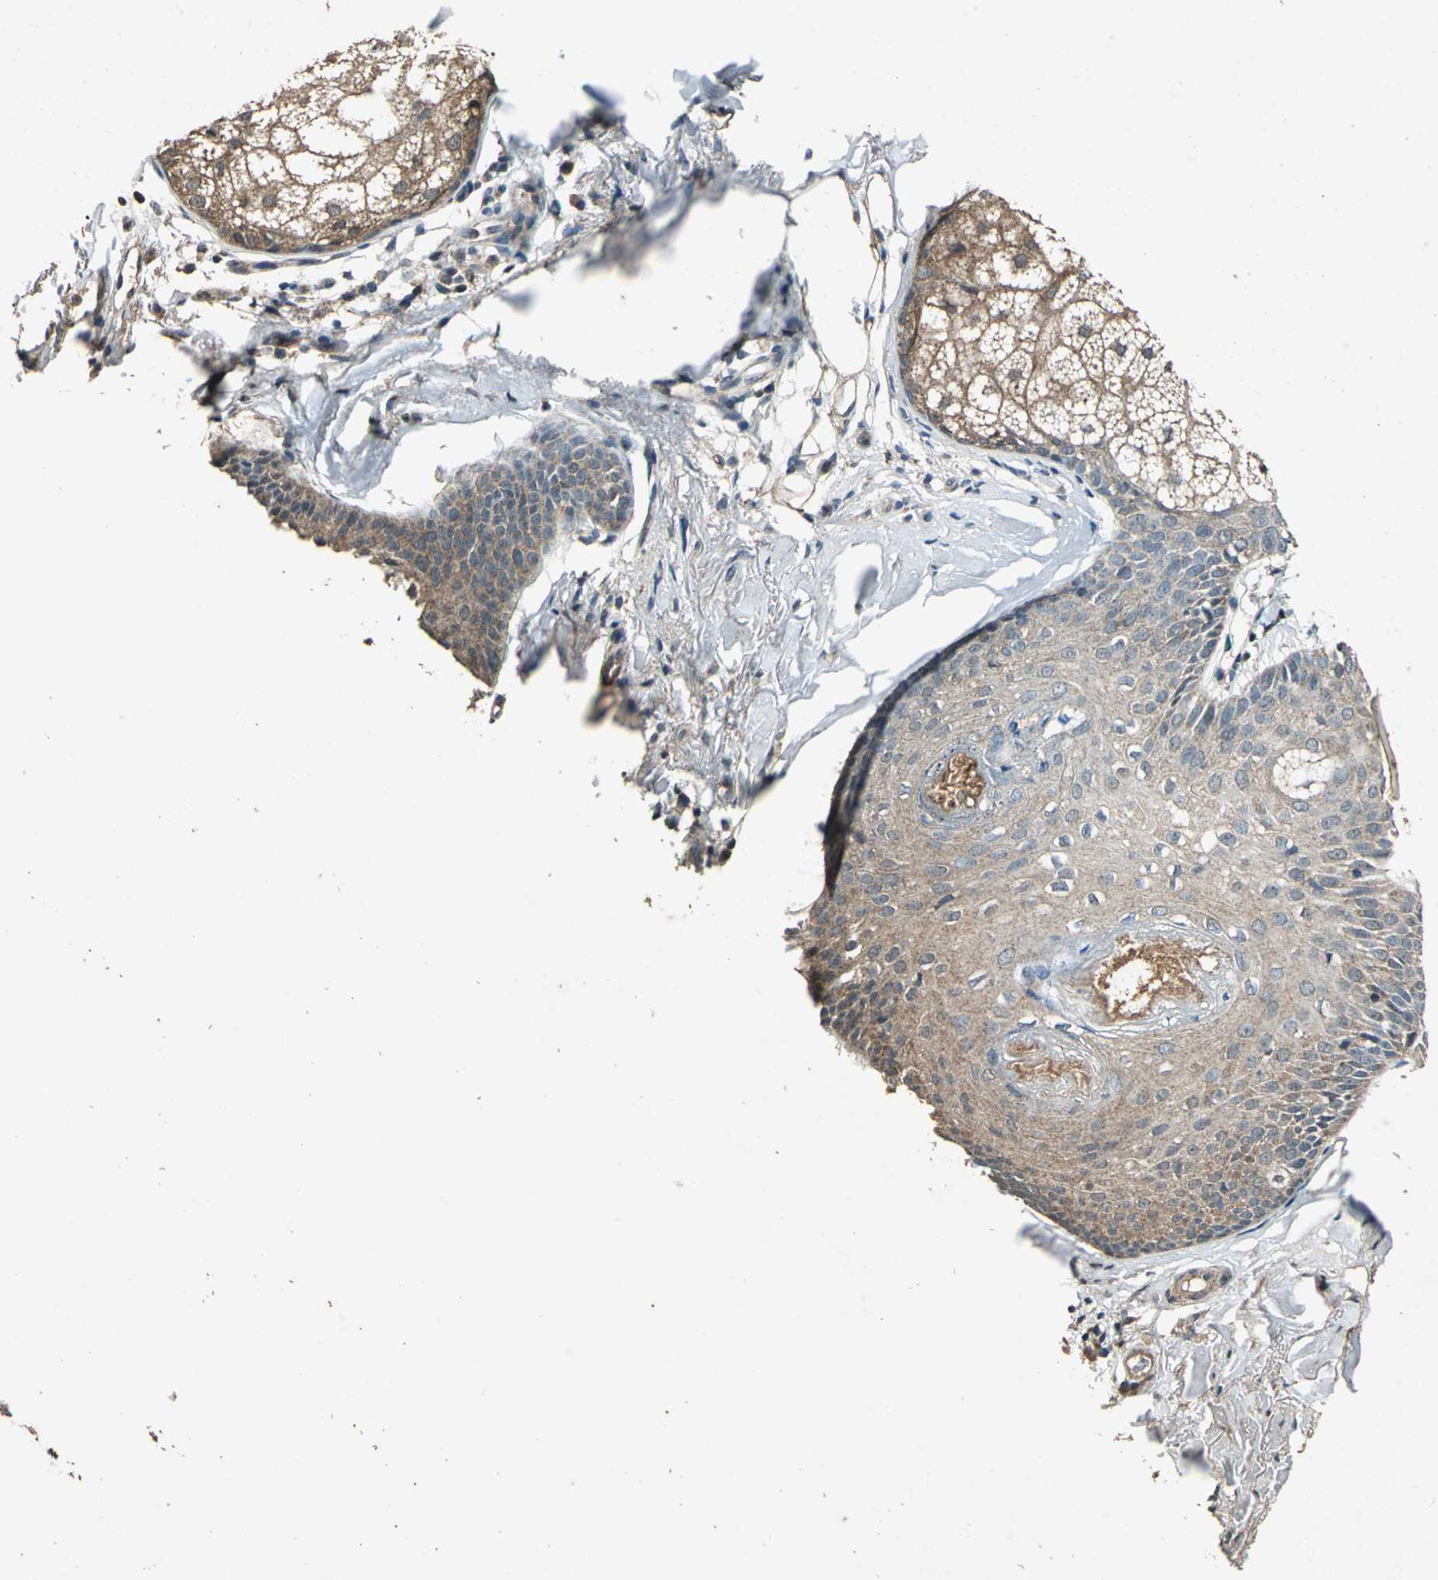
{"staining": {"intensity": "weak", "quantity": ">75%", "location": "cytoplasmic/membranous"}, "tissue": "skin cancer", "cell_type": "Tumor cells", "image_type": "cancer", "snomed": [{"axis": "morphology", "description": "Normal tissue, NOS"}, {"axis": "morphology", "description": "Basal cell carcinoma"}, {"axis": "topography", "description": "Skin"}], "caption": "An image showing weak cytoplasmic/membranous positivity in approximately >75% of tumor cells in basal cell carcinoma (skin), as visualized by brown immunohistochemical staining.", "gene": "AHSA1", "patient": {"sex": "female", "age": 69}}